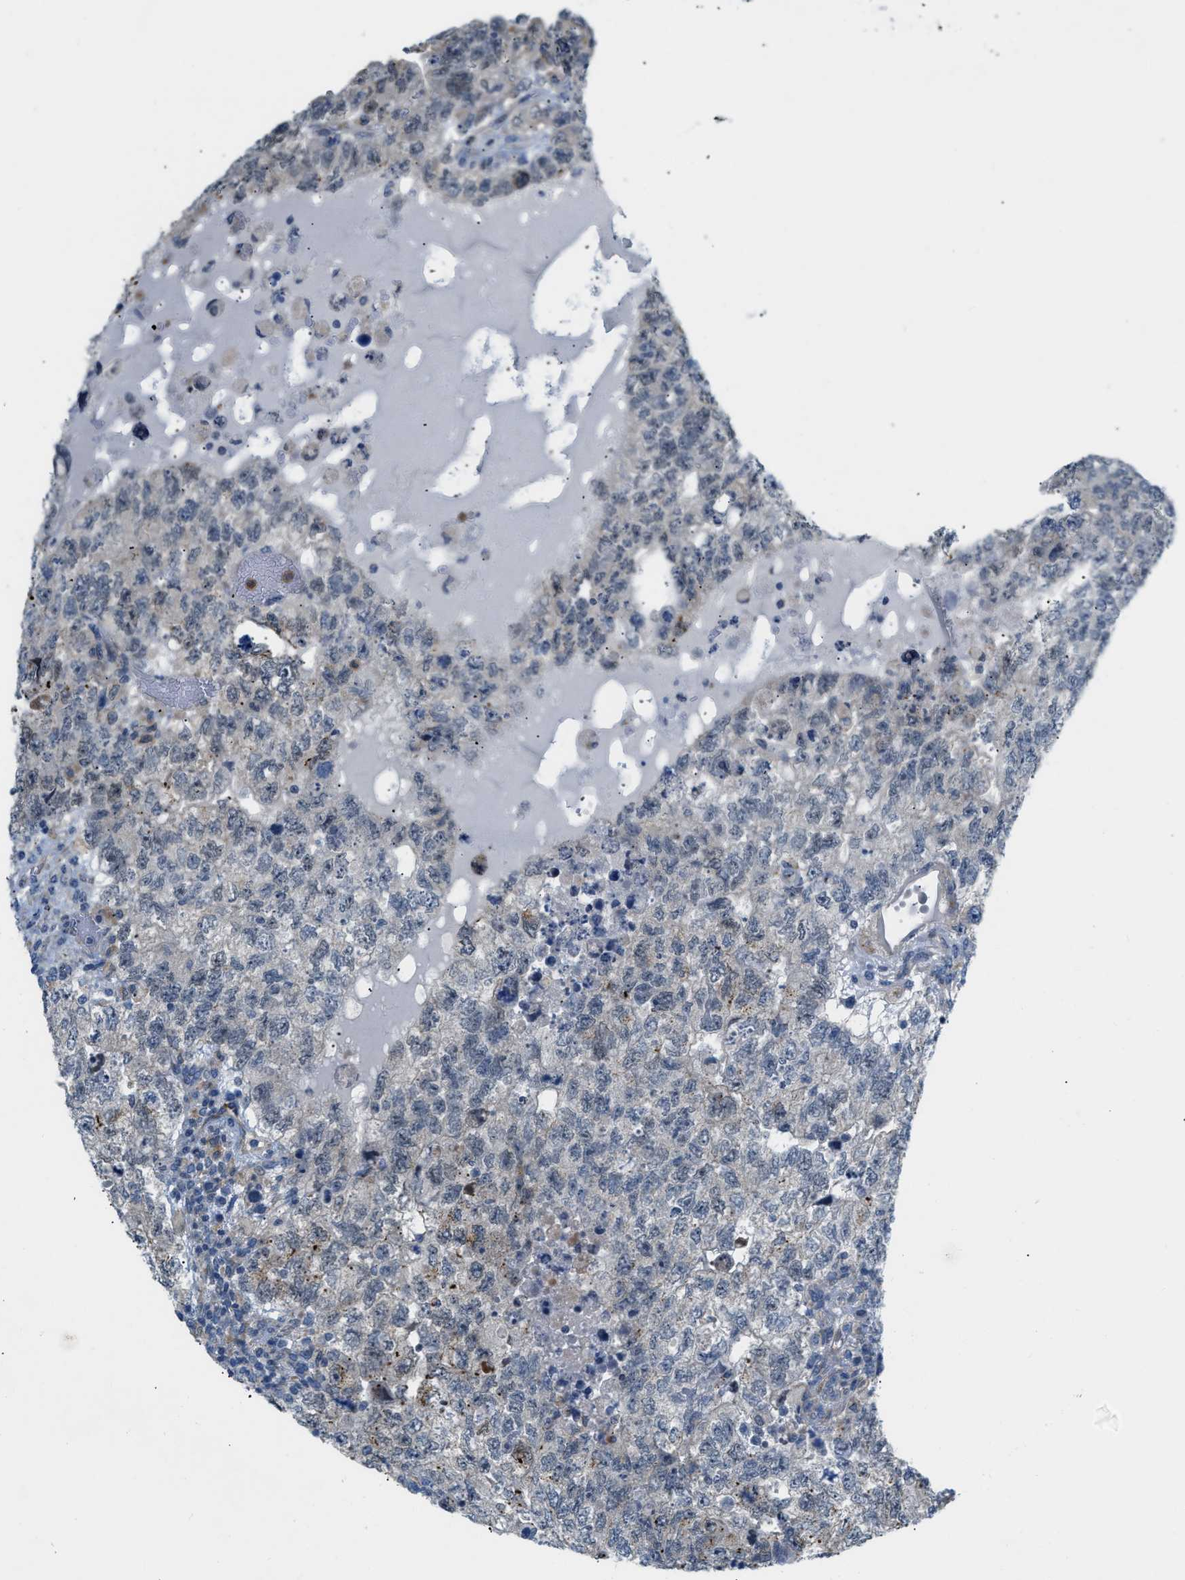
{"staining": {"intensity": "weak", "quantity": "<25%", "location": "cytoplasmic/membranous"}, "tissue": "testis cancer", "cell_type": "Tumor cells", "image_type": "cancer", "snomed": [{"axis": "morphology", "description": "Carcinoma, Embryonal, NOS"}, {"axis": "topography", "description": "Testis"}], "caption": "Photomicrograph shows no protein staining in tumor cells of testis cancer (embryonal carcinoma) tissue.", "gene": "ZNF408", "patient": {"sex": "male", "age": 36}}